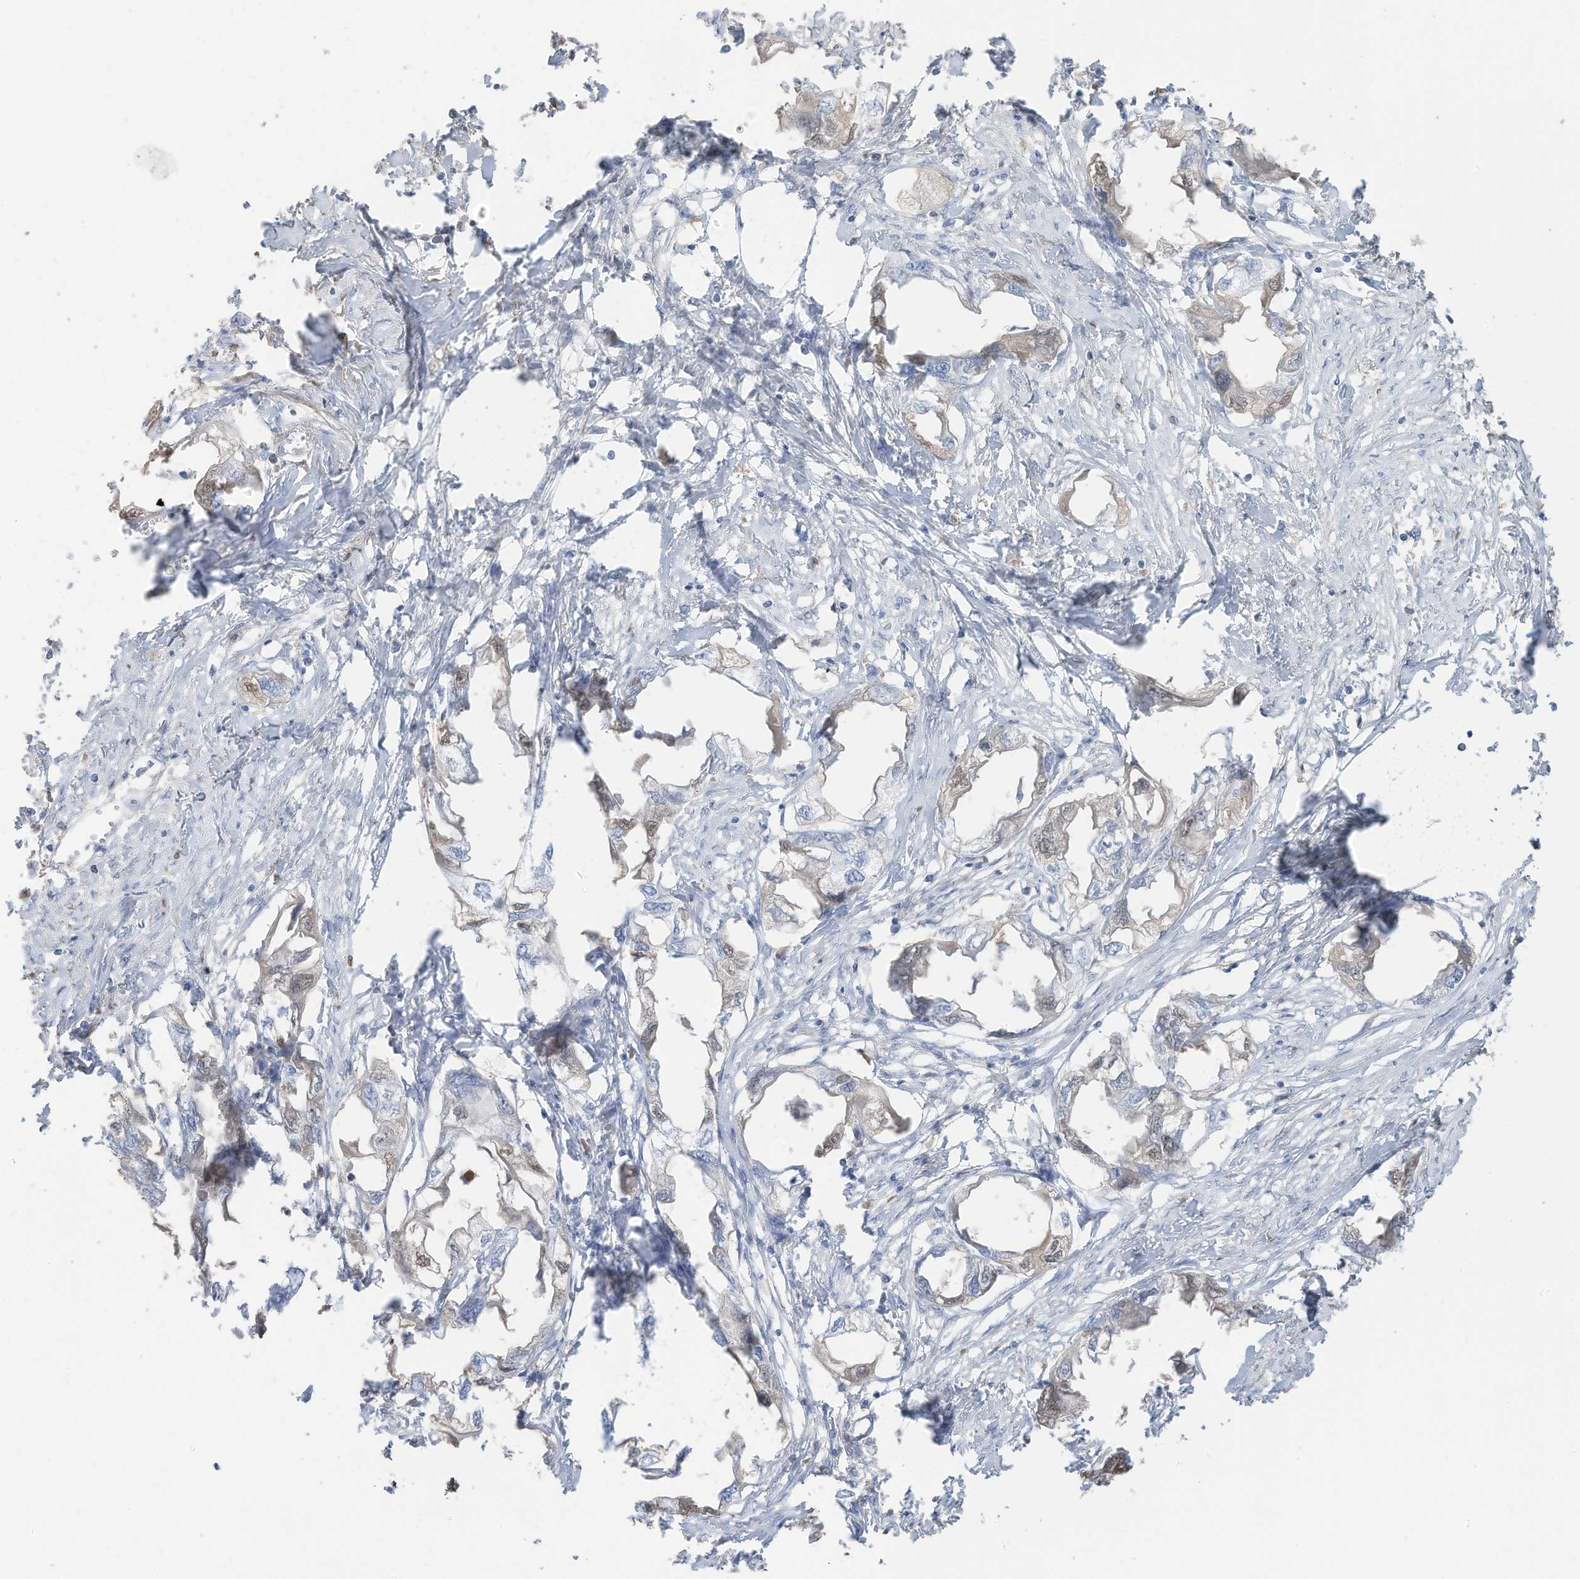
{"staining": {"intensity": "weak", "quantity": "25%-75%", "location": "nuclear"}, "tissue": "endometrial cancer", "cell_type": "Tumor cells", "image_type": "cancer", "snomed": [{"axis": "morphology", "description": "Adenocarcinoma, NOS"}, {"axis": "morphology", "description": "Adenocarcinoma, metastatic, NOS"}, {"axis": "topography", "description": "Adipose tissue"}, {"axis": "topography", "description": "Endometrium"}], "caption": "Endometrial cancer (adenocarcinoma) tissue demonstrates weak nuclear staining in approximately 25%-75% of tumor cells, visualized by immunohistochemistry.", "gene": "HSD17B13", "patient": {"sex": "female", "age": 67}}